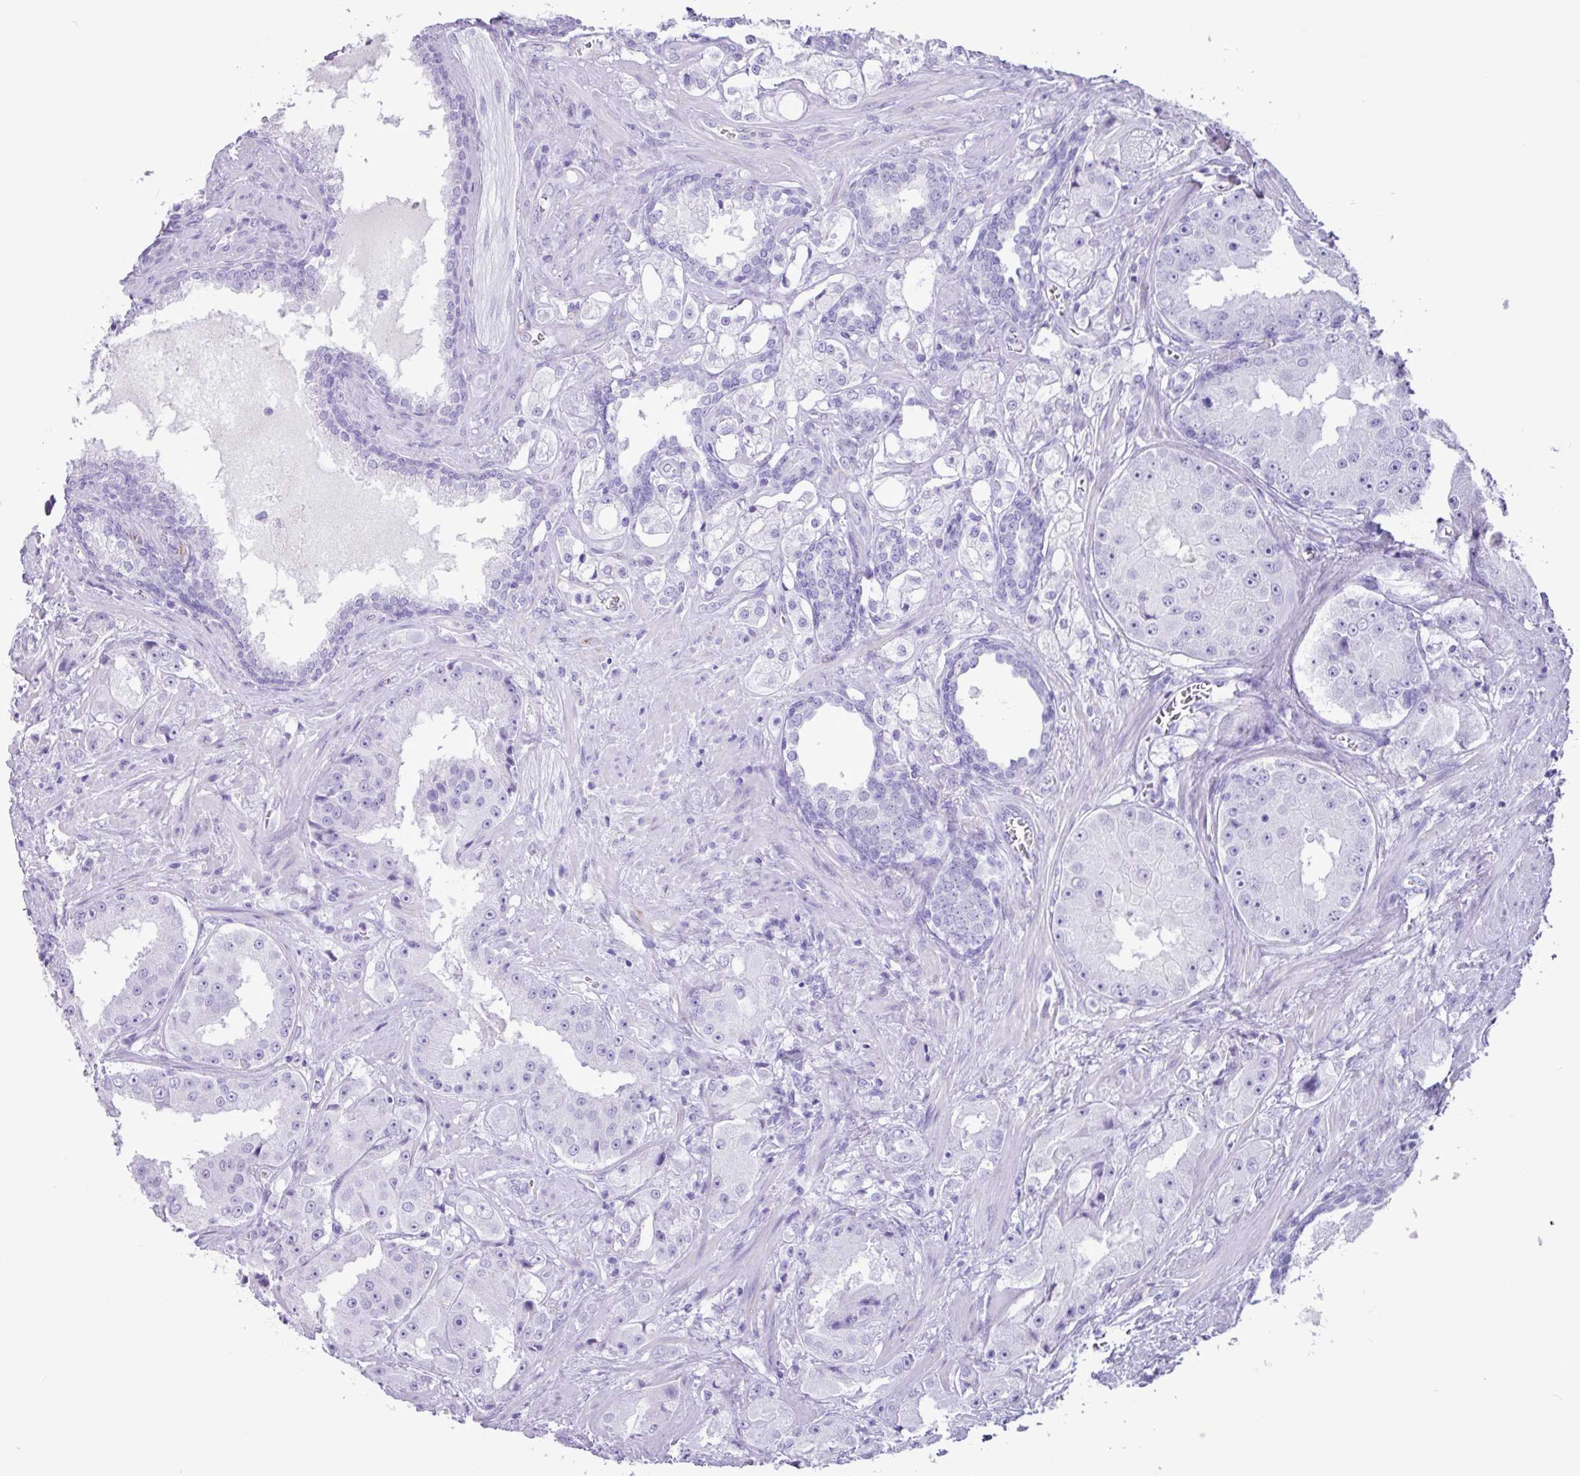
{"staining": {"intensity": "negative", "quantity": "none", "location": "none"}, "tissue": "prostate cancer", "cell_type": "Tumor cells", "image_type": "cancer", "snomed": [{"axis": "morphology", "description": "Adenocarcinoma, High grade"}, {"axis": "topography", "description": "Prostate"}], "caption": "IHC of human adenocarcinoma (high-grade) (prostate) exhibits no positivity in tumor cells.", "gene": "CKMT2", "patient": {"sex": "male", "age": 73}}